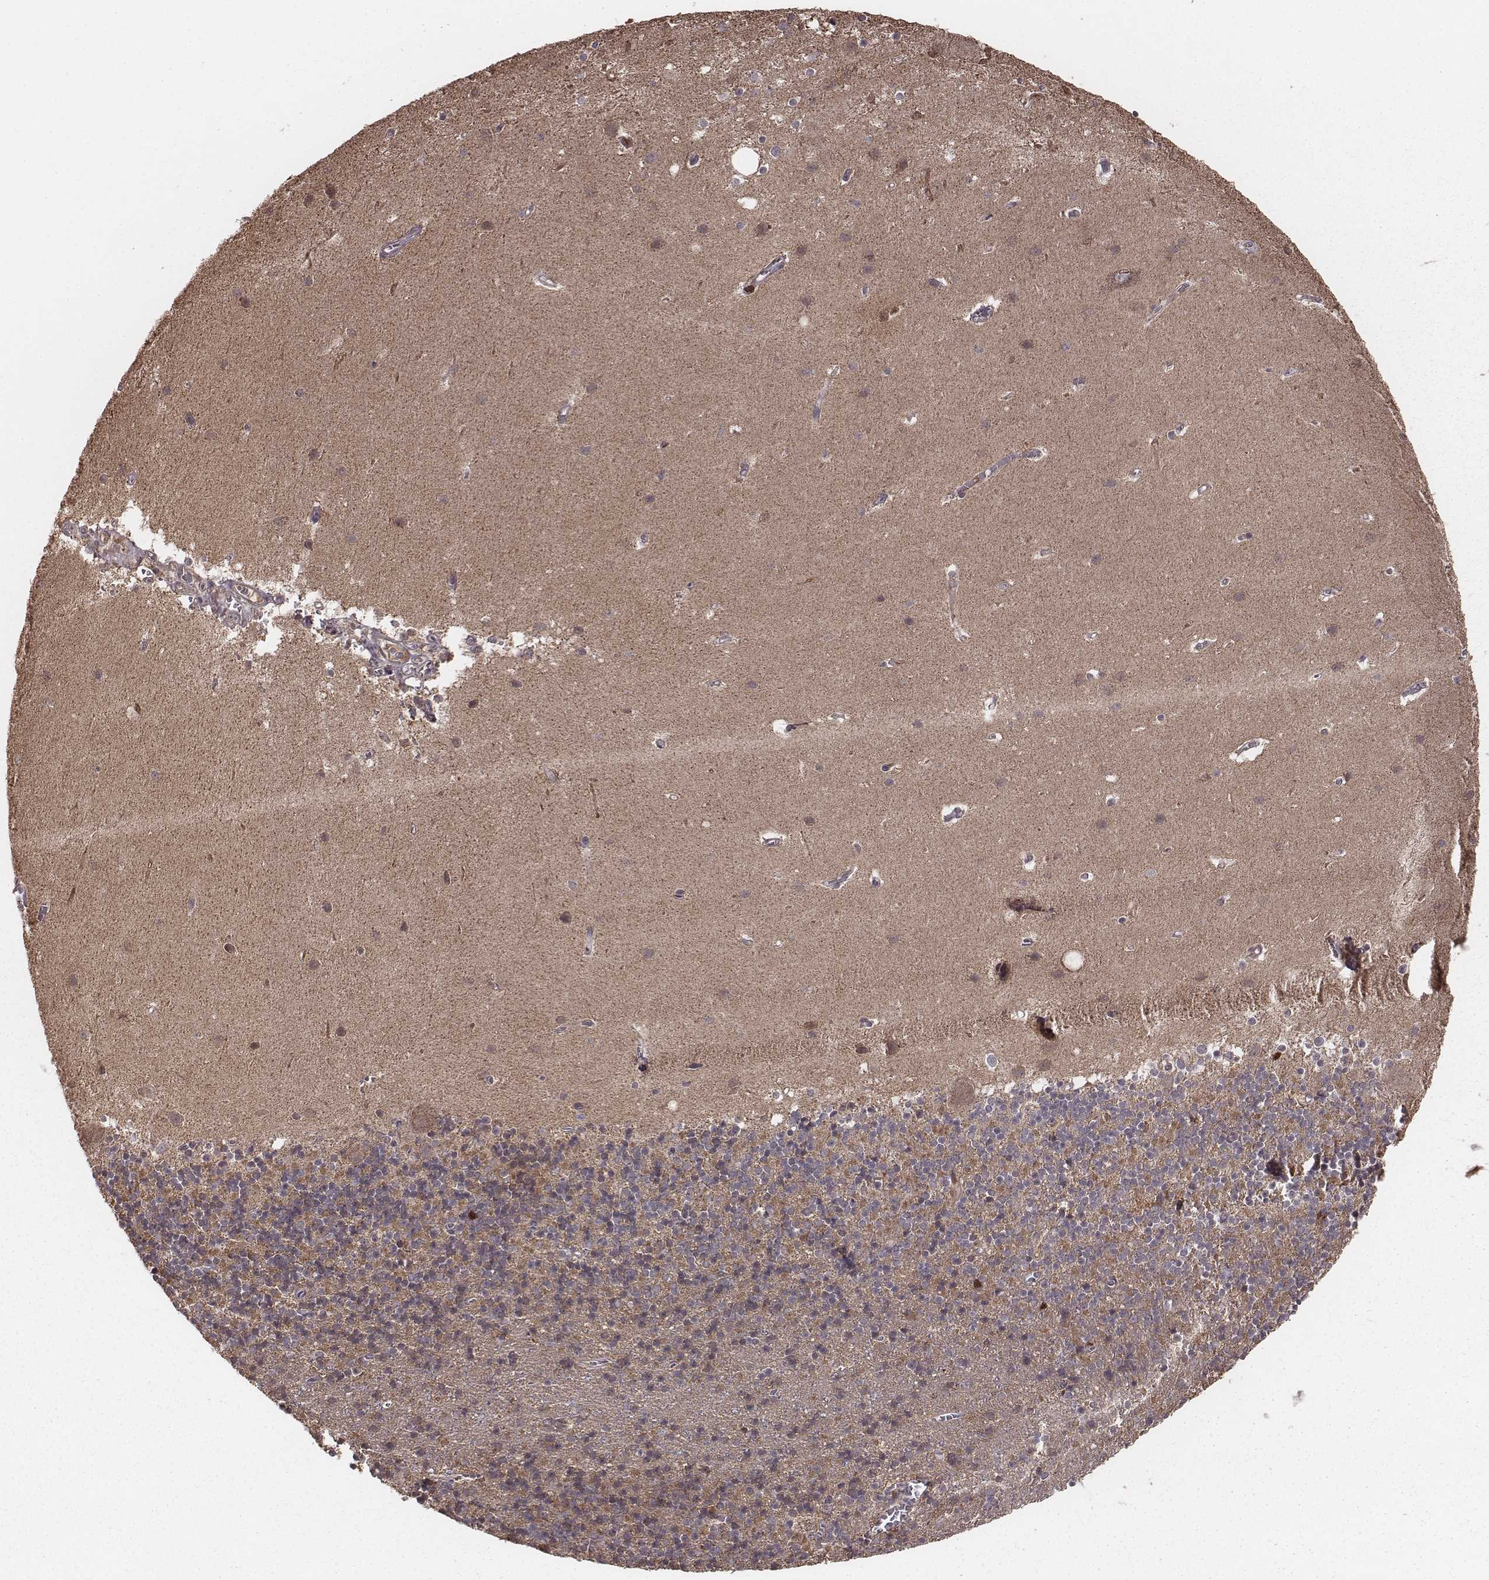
{"staining": {"intensity": "moderate", "quantity": ">75%", "location": "cytoplasmic/membranous"}, "tissue": "cerebellum", "cell_type": "Cells in granular layer", "image_type": "normal", "snomed": [{"axis": "morphology", "description": "Normal tissue, NOS"}, {"axis": "topography", "description": "Cerebellum"}], "caption": "A histopathology image of human cerebellum stained for a protein demonstrates moderate cytoplasmic/membranous brown staining in cells in granular layer. The protein of interest is stained brown, and the nuclei are stained in blue (DAB IHC with brightfield microscopy, high magnification).", "gene": "PDCD2L", "patient": {"sex": "male", "age": 70}}